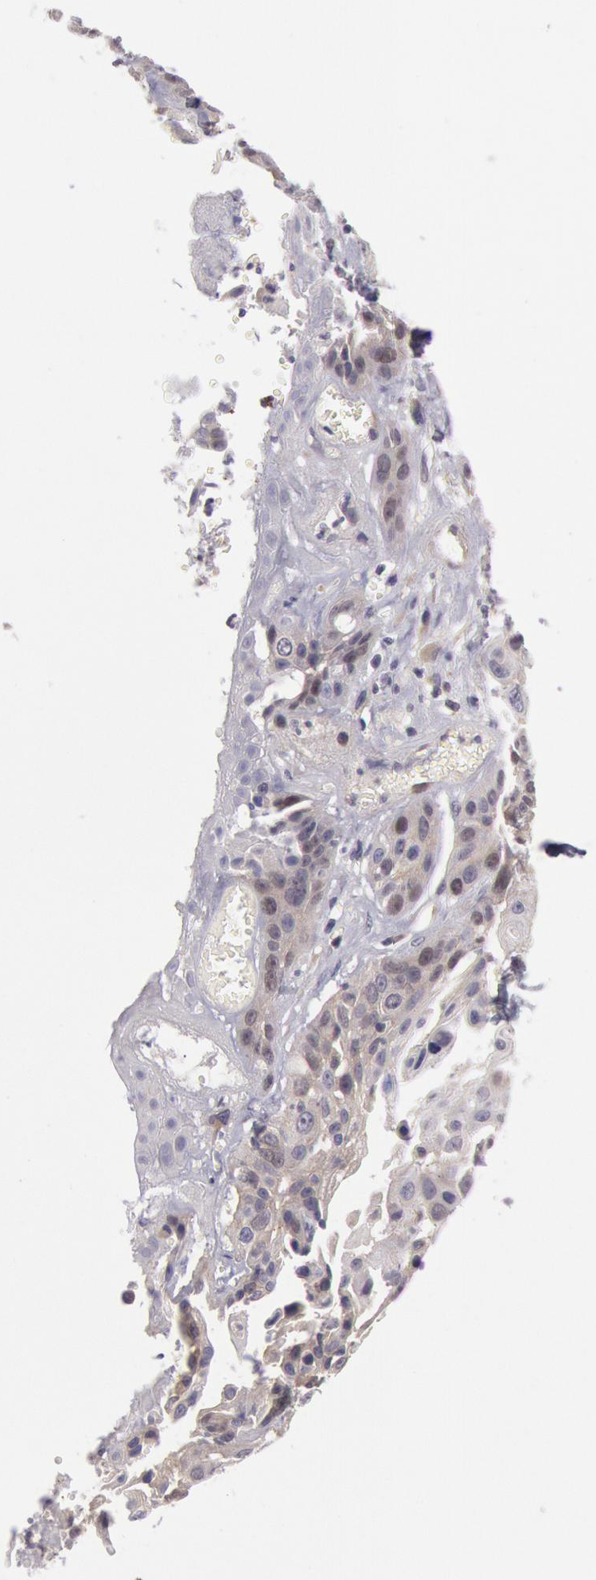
{"staining": {"intensity": "negative", "quantity": "none", "location": "none"}, "tissue": "cervical cancer", "cell_type": "Tumor cells", "image_type": "cancer", "snomed": [{"axis": "morphology", "description": "Squamous cell carcinoma, NOS"}, {"axis": "topography", "description": "Cervix"}], "caption": "Cervical cancer (squamous cell carcinoma) was stained to show a protein in brown. There is no significant staining in tumor cells. Nuclei are stained in blue.", "gene": "AMOTL1", "patient": {"sex": "female", "age": 57}}